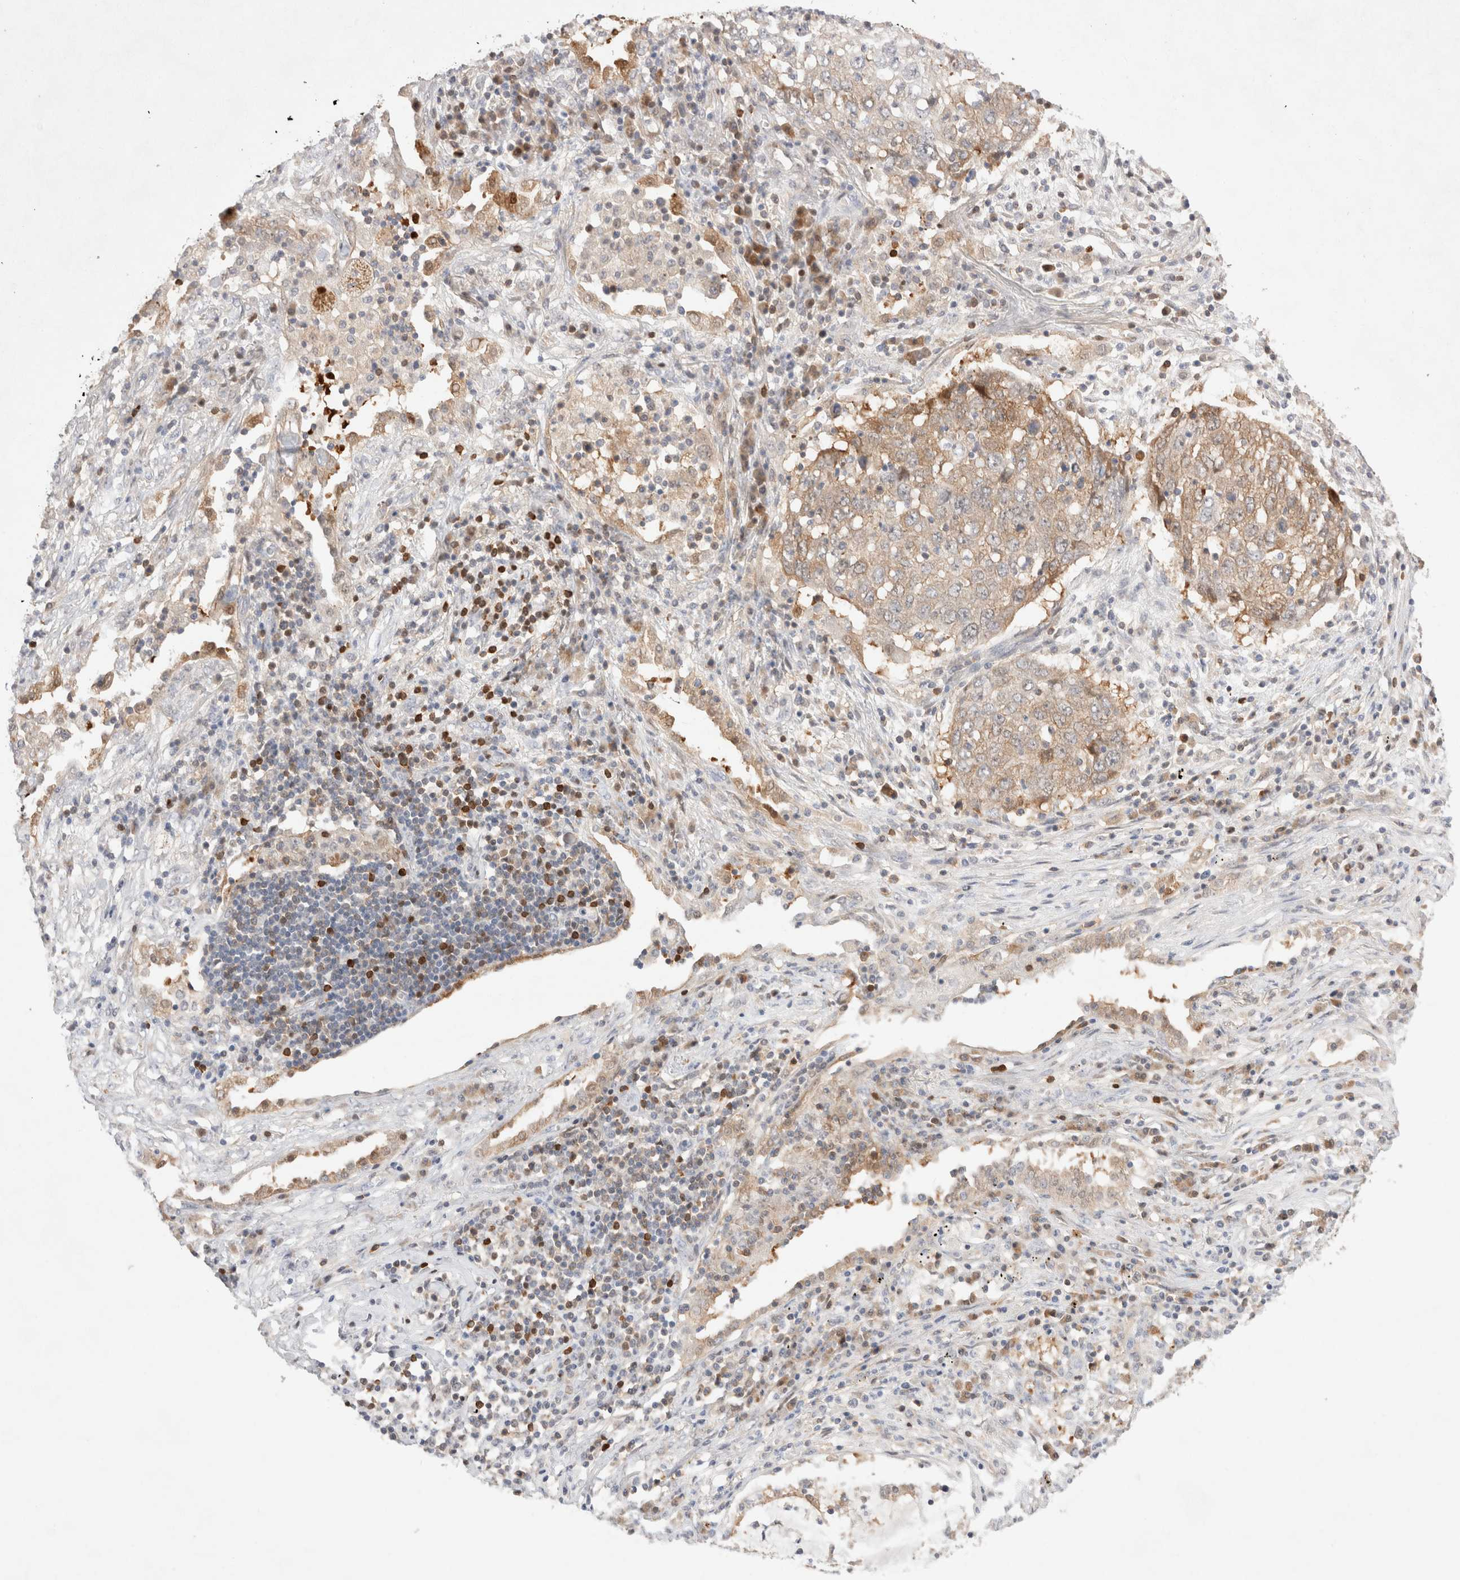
{"staining": {"intensity": "weak", "quantity": ">75%", "location": "cytoplasmic/membranous"}, "tissue": "lung cancer", "cell_type": "Tumor cells", "image_type": "cancer", "snomed": [{"axis": "morphology", "description": "Squamous cell carcinoma, NOS"}, {"axis": "topography", "description": "Lung"}], "caption": "A micrograph of lung squamous cell carcinoma stained for a protein exhibits weak cytoplasmic/membranous brown staining in tumor cells. The staining is performed using DAB (3,3'-diaminobenzidine) brown chromogen to label protein expression. The nuclei are counter-stained blue using hematoxylin.", "gene": "STARD10", "patient": {"sex": "female", "age": 63}}